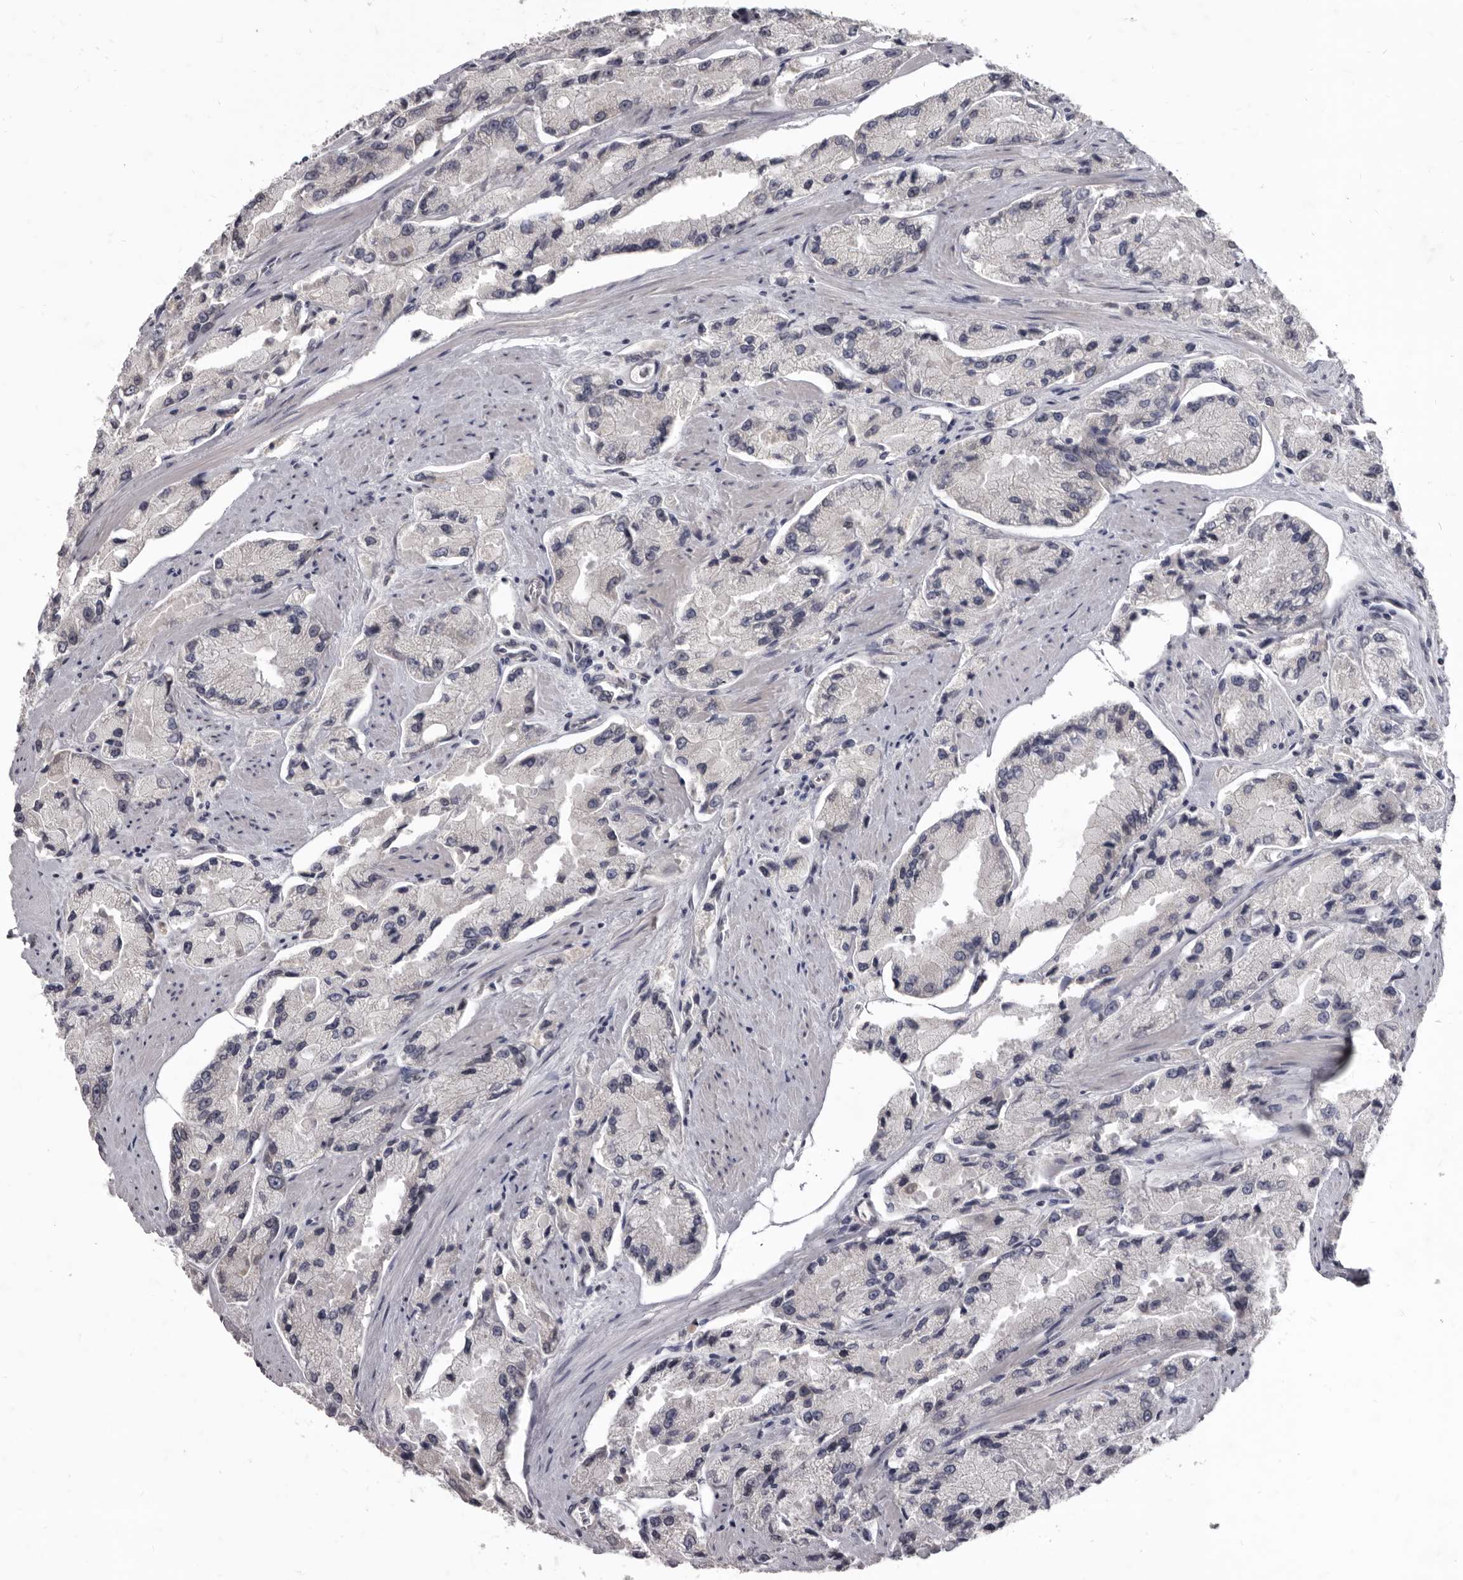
{"staining": {"intensity": "negative", "quantity": "none", "location": "none"}, "tissue": "prostate cancer", "cell_type": "Tumor cells", "image_type": "cancer", "snomed": [{"axis": "morphology", "description": "Adenocarcinoma, High grade"}, {"axis": "topography", "description": "Prostate"}], "caption": "DAB immunohistochemical staining of human prostate cancer displays no significant staining in tumor cells.", "gene": "SULT1E1", "patient": {"sex": "male", "age": 58}}